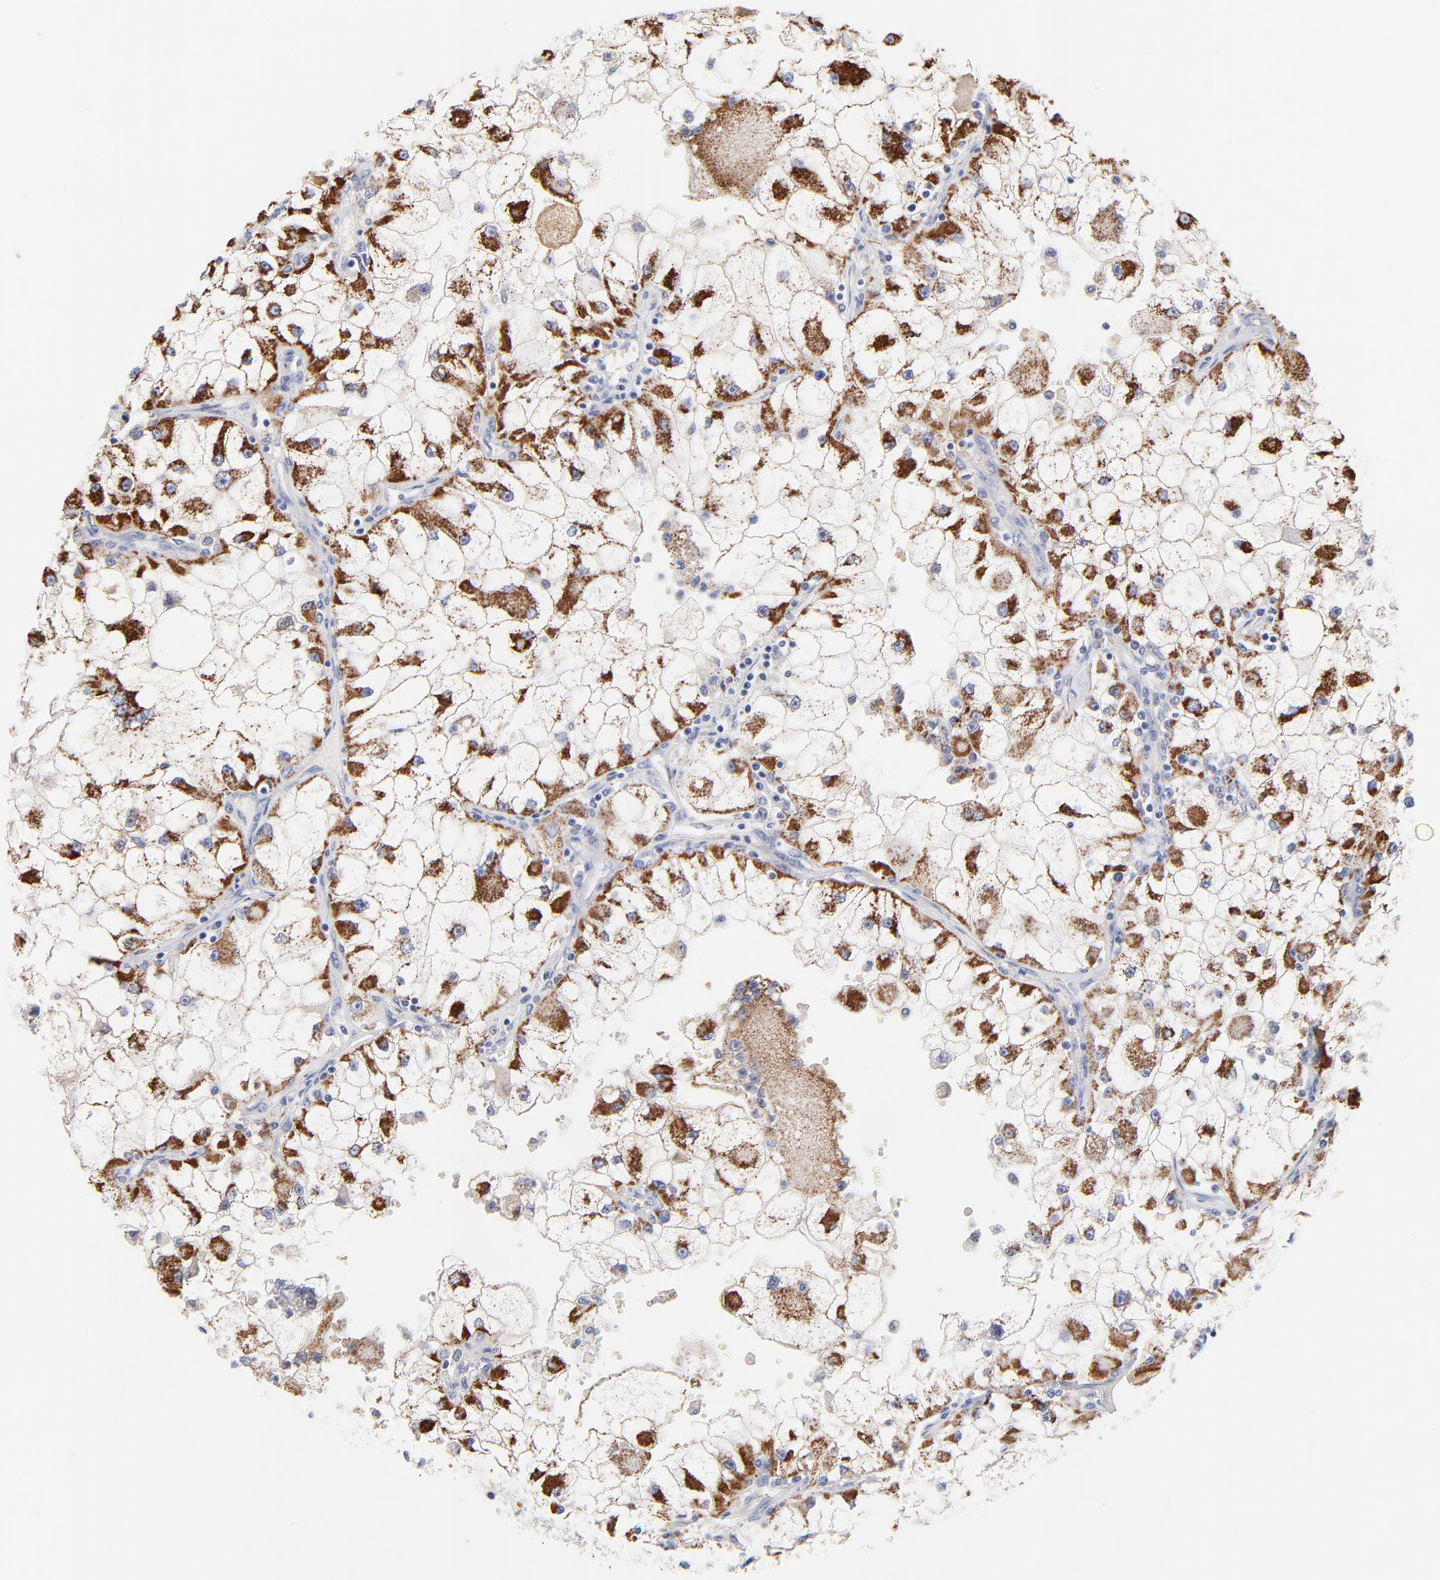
{"staining": {"intensity": "strong", "quantity": "25%-75%", "location": "cytoplasmic/membranous"}, "tissue": "renal cancer", "cell_type": "Tumor cells", "image_type": "cancer", "snomed": [{"axis": "morphology", "description": "Adenocarcinoma, NOS"}, {"axis": "topography", "description": "Kidney"}], "caption": "Approximately 25%-75% of tumor cells in renal cancer demonstrate strong cytoplasmic/membranous protein expression as visualized by brown immunohistochemical staining.", "gene": "FBXO10", "patient": {"sex": "female", "age": 73}}